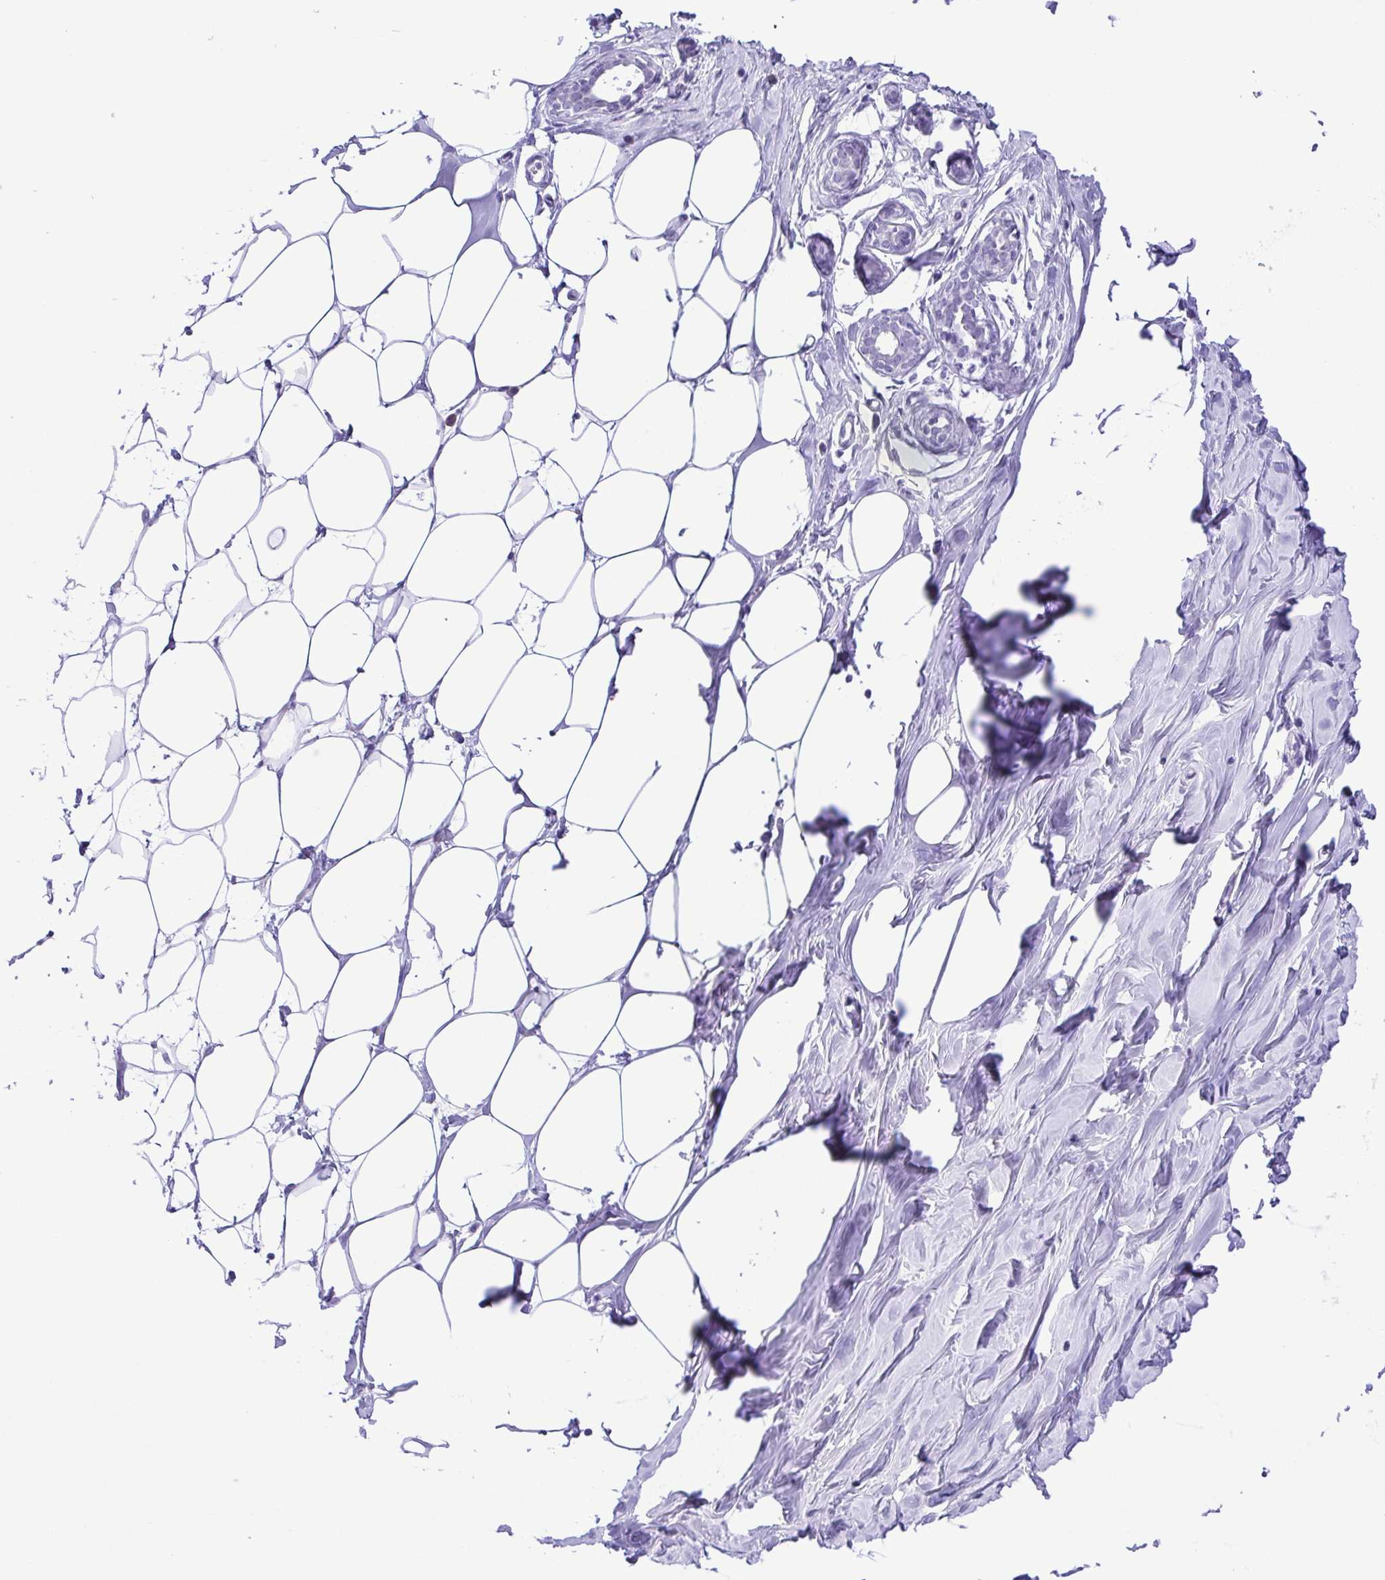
{"staining": {"intensity": "negative", "quantity": "none", "location": "none"}, "tissue": "breast", "cell_type": "Adipocytes", "image_type": "normal", "snomed": [{"axis": "morphology", "description": "Normal tissue, NOS"}, {"axis": "topography", "description": "Breast"}], "caption": "This is an IHC photomicrograph of normal breast. There is no expression in adipocytes.", "gene": "PAK3", "patient": {"sex": "female", "age": 27}}